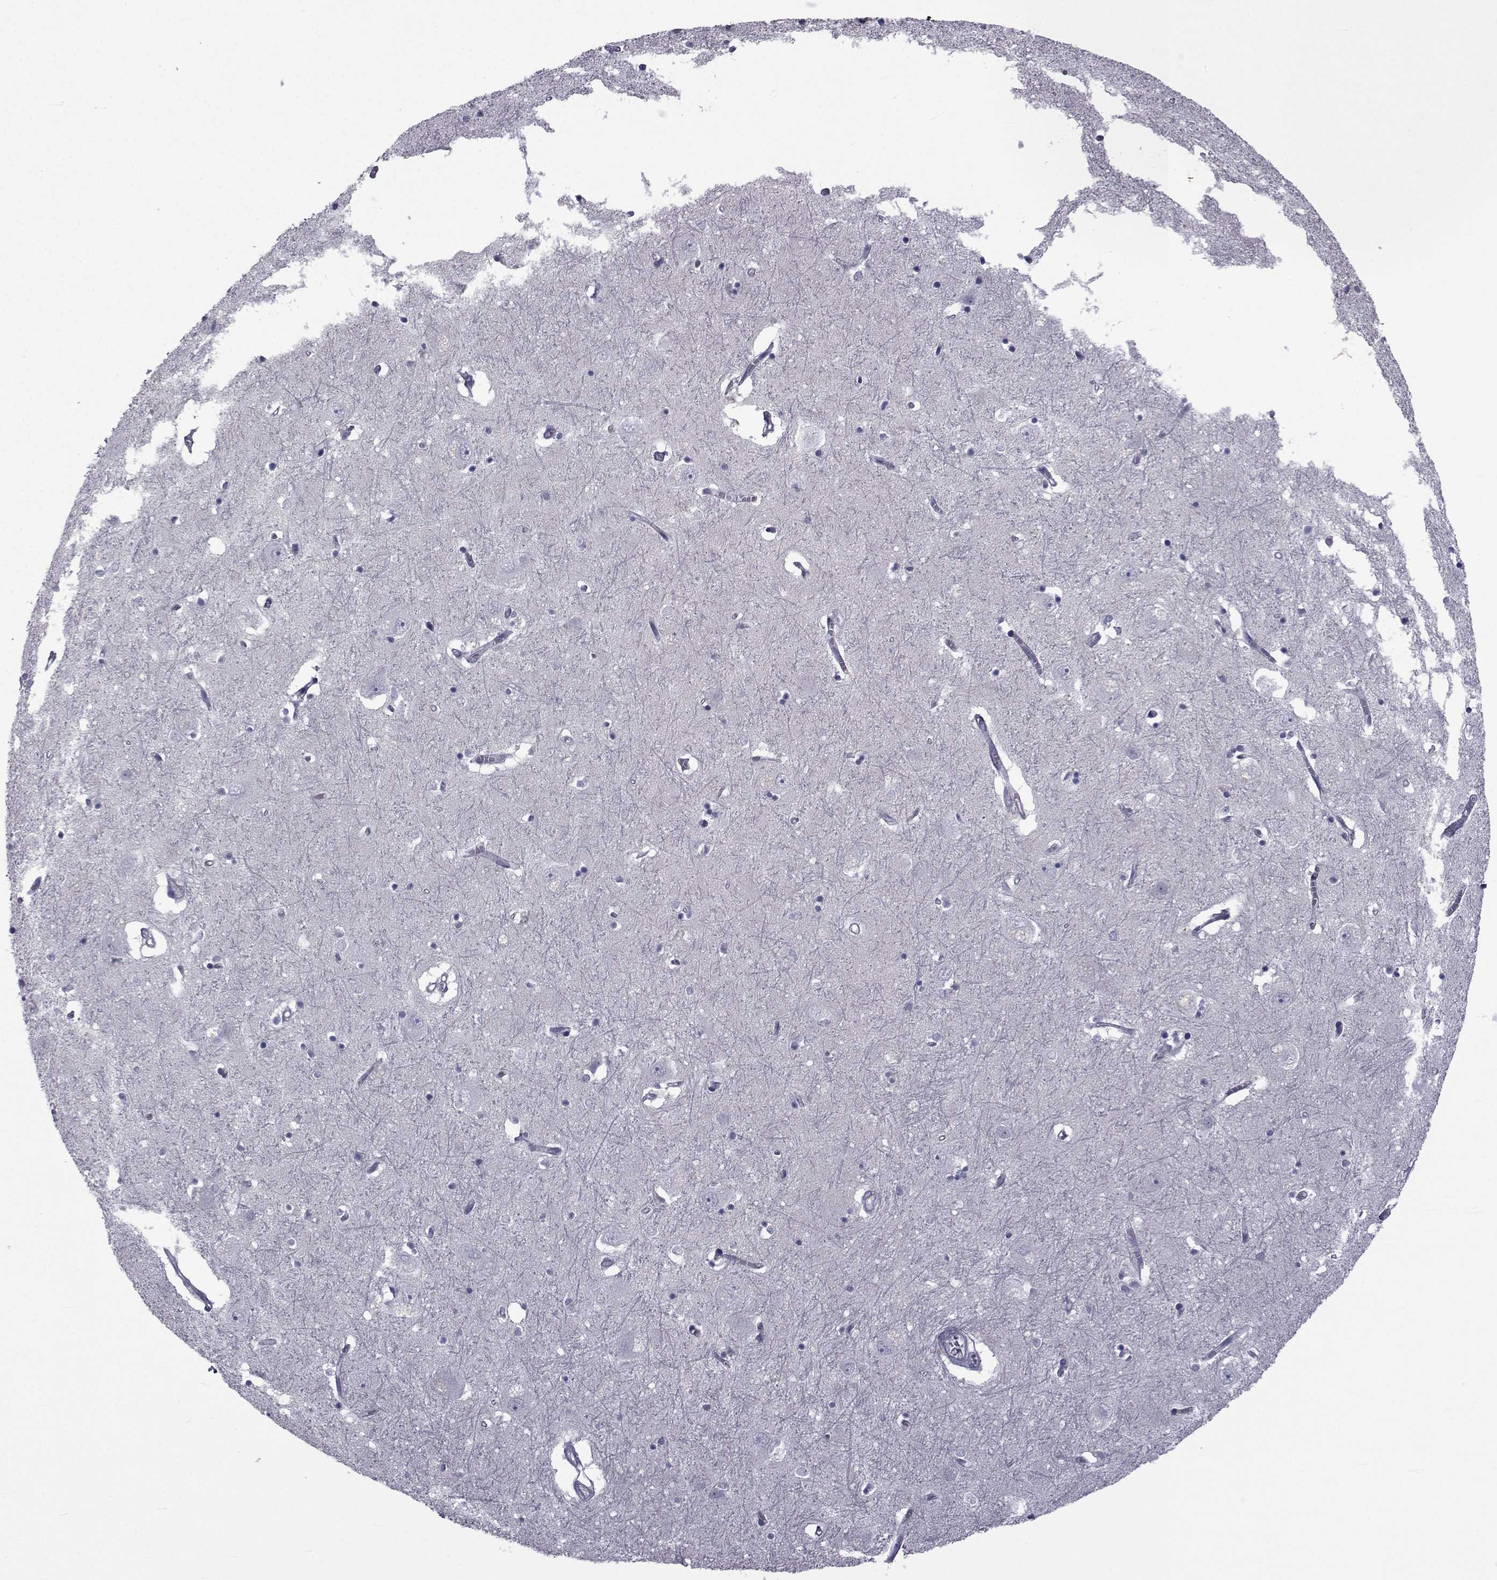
{"staining": {"intensity": "negative", "quantity": "none", "location": "none"}, "tissue": "caudate", "cell_type": "Glial cells", "image_type": "normal", "snomed": [{"axis": "morphology", "description": "Normal tissue, NOS"}, {"axis": "topography", "description": "Lateral ventricle wall"}], "caption": "High power microscopy micrograph of an immunohistochemistry (IHC) photomicrograph of unremarkable caudate, revealing no significant expression in glial cells.", "gene": "SLC30A10", "patient": {"sex": "male", "age": 54}}